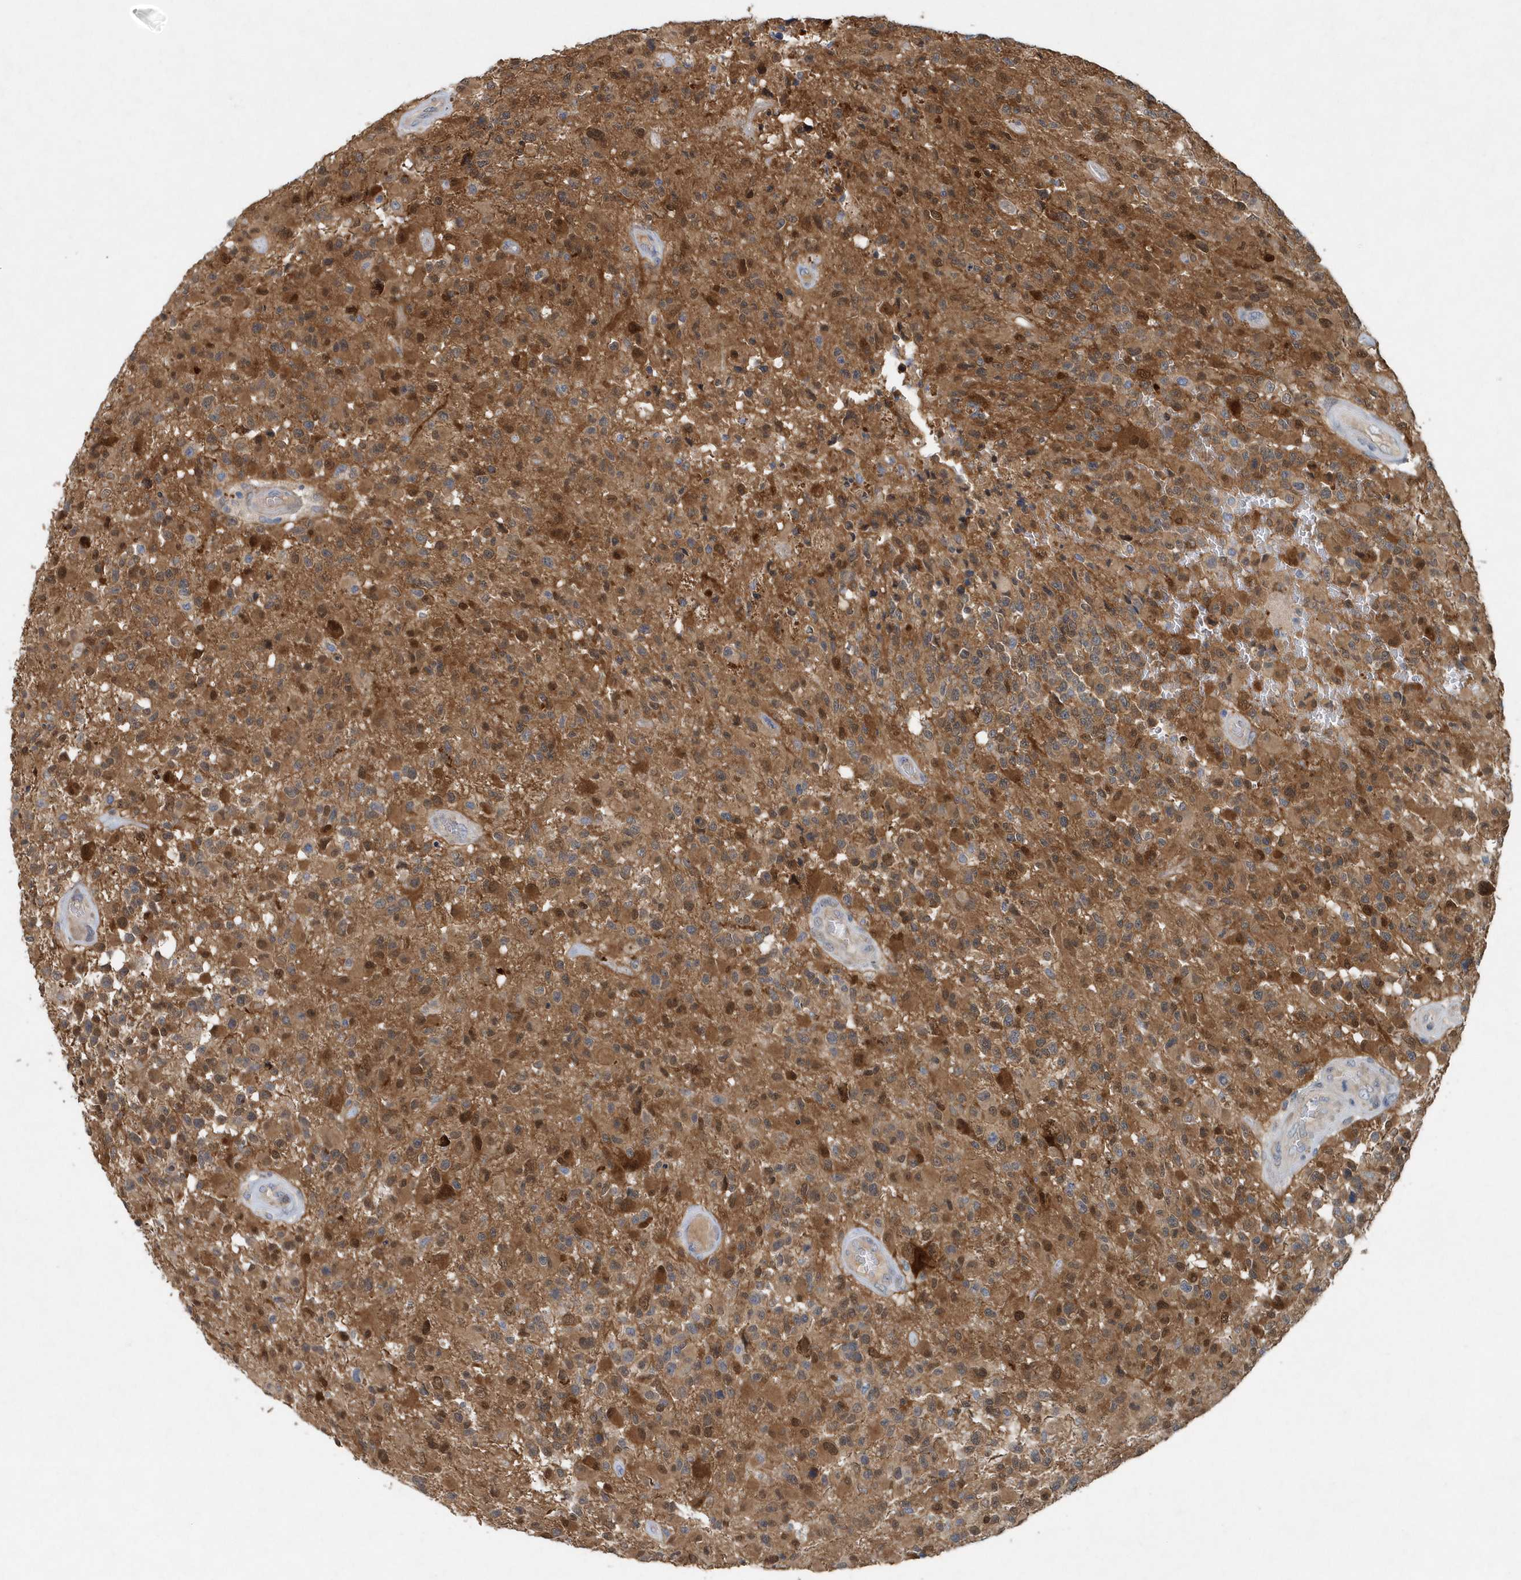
{"staining": {"intensity": "weak", "quantity": "25%-75%", "location": "cytoplasmic/membranous"}, "tissue": "glioma", "cell_type": "Tumor cells", "image_type": "cancer", "snomed": [{"axis": "morphology", "description": "Glioma, malignant, High grade"}, {"axis": "morphology", "description": "Glioblastoma, NOS"}, {"axis": "topography", "description": "Brain"}], "caption": "Human malignant glioma (high-grade) stained with a brown dye exhibits weak cytoplasmic/membranous positive expression in approximately 25%-75% of tumor cells.", "gene": "PFN2", "patient": {"sex": "male", "age": 60}}